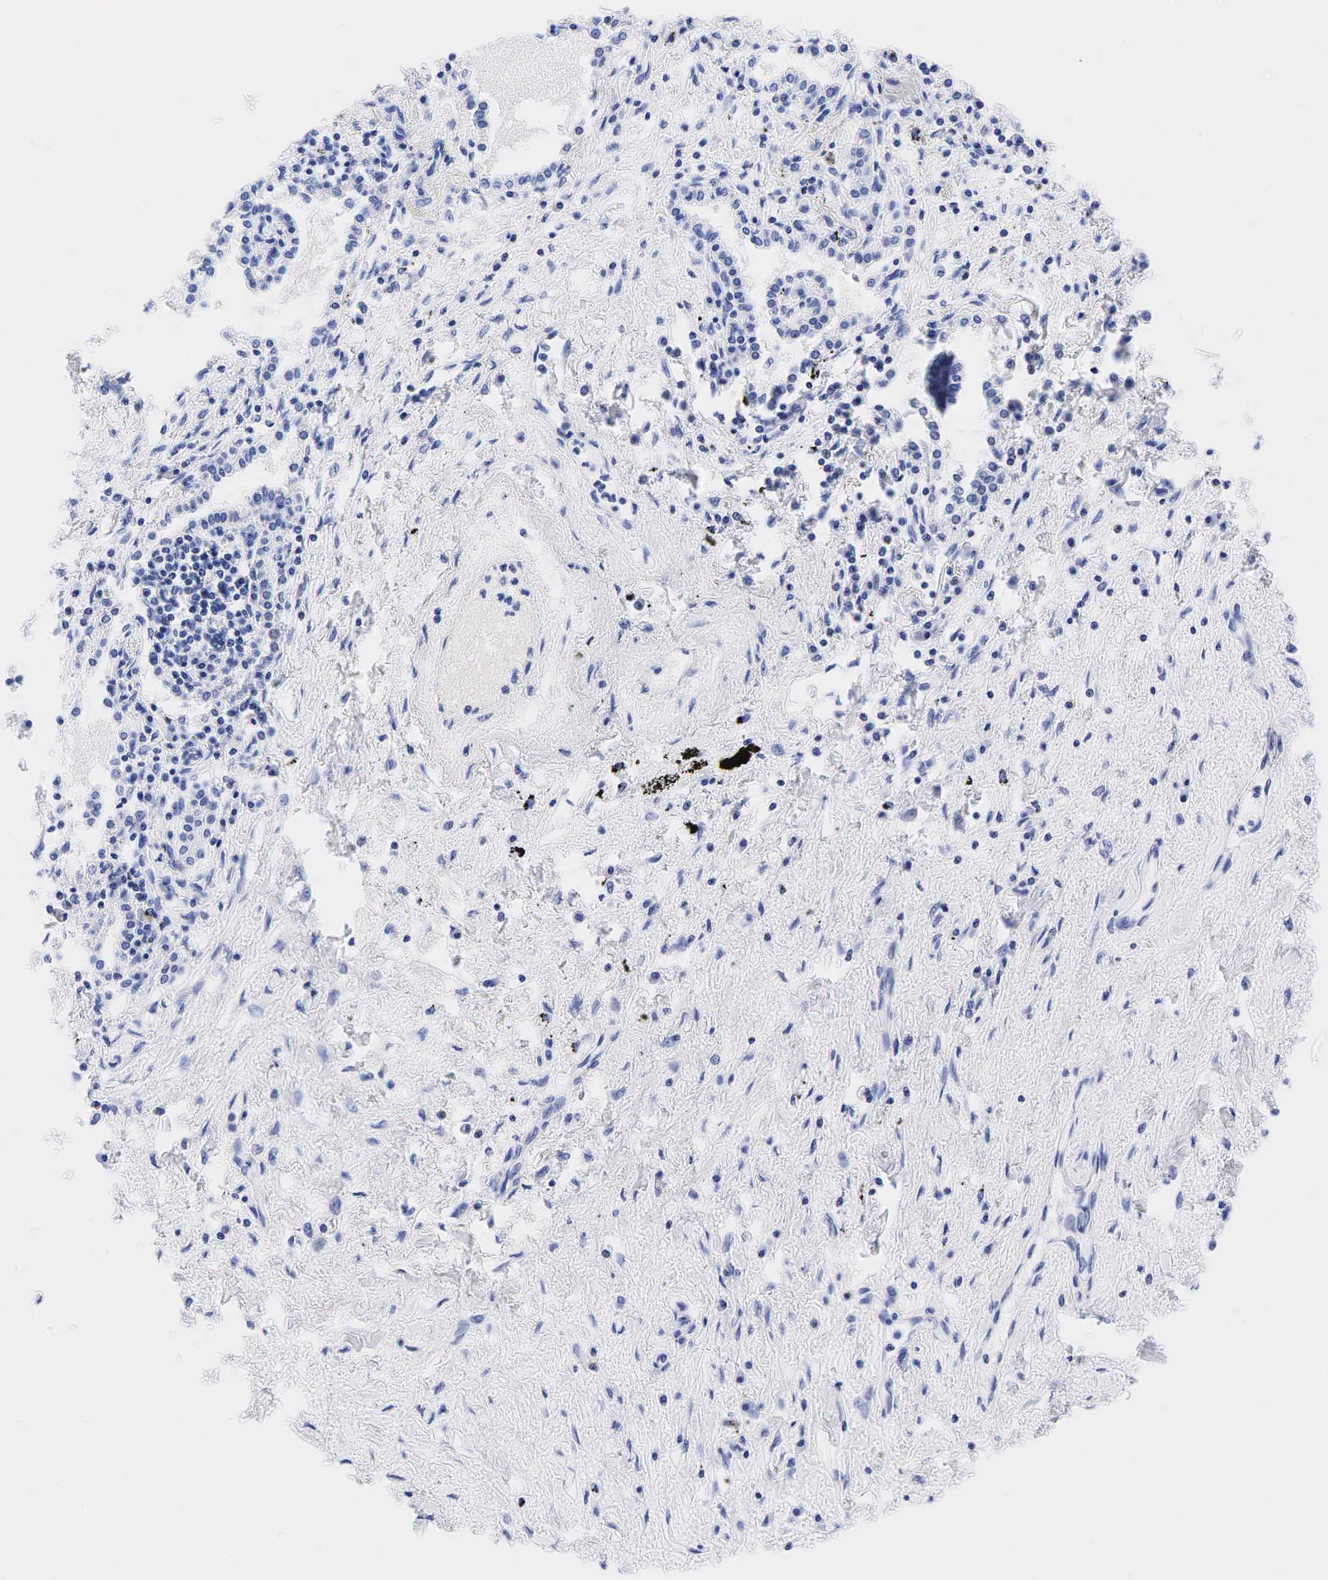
{"staining": {"intensity": "negative", "quantity": "none", "location": "none"}, "tissue": "lung cancer", "cell_type": "Tumor cells", "image_type": "cancer", "snomed": [{"axis": "morphology", "description": "Adenocarcinoma, NOS"}, {"axis": "topography", "description": "Lung"}], "caption": "Immunohistochemistry (IHC) histopathology image of neoplastic tissue: lung cancer (adenocarcinoma) stained with DAB demonstrates no significant protein staining in tumor cells.", "gene": "CHGA", "patient": {"sex": "male", "age": 60}}